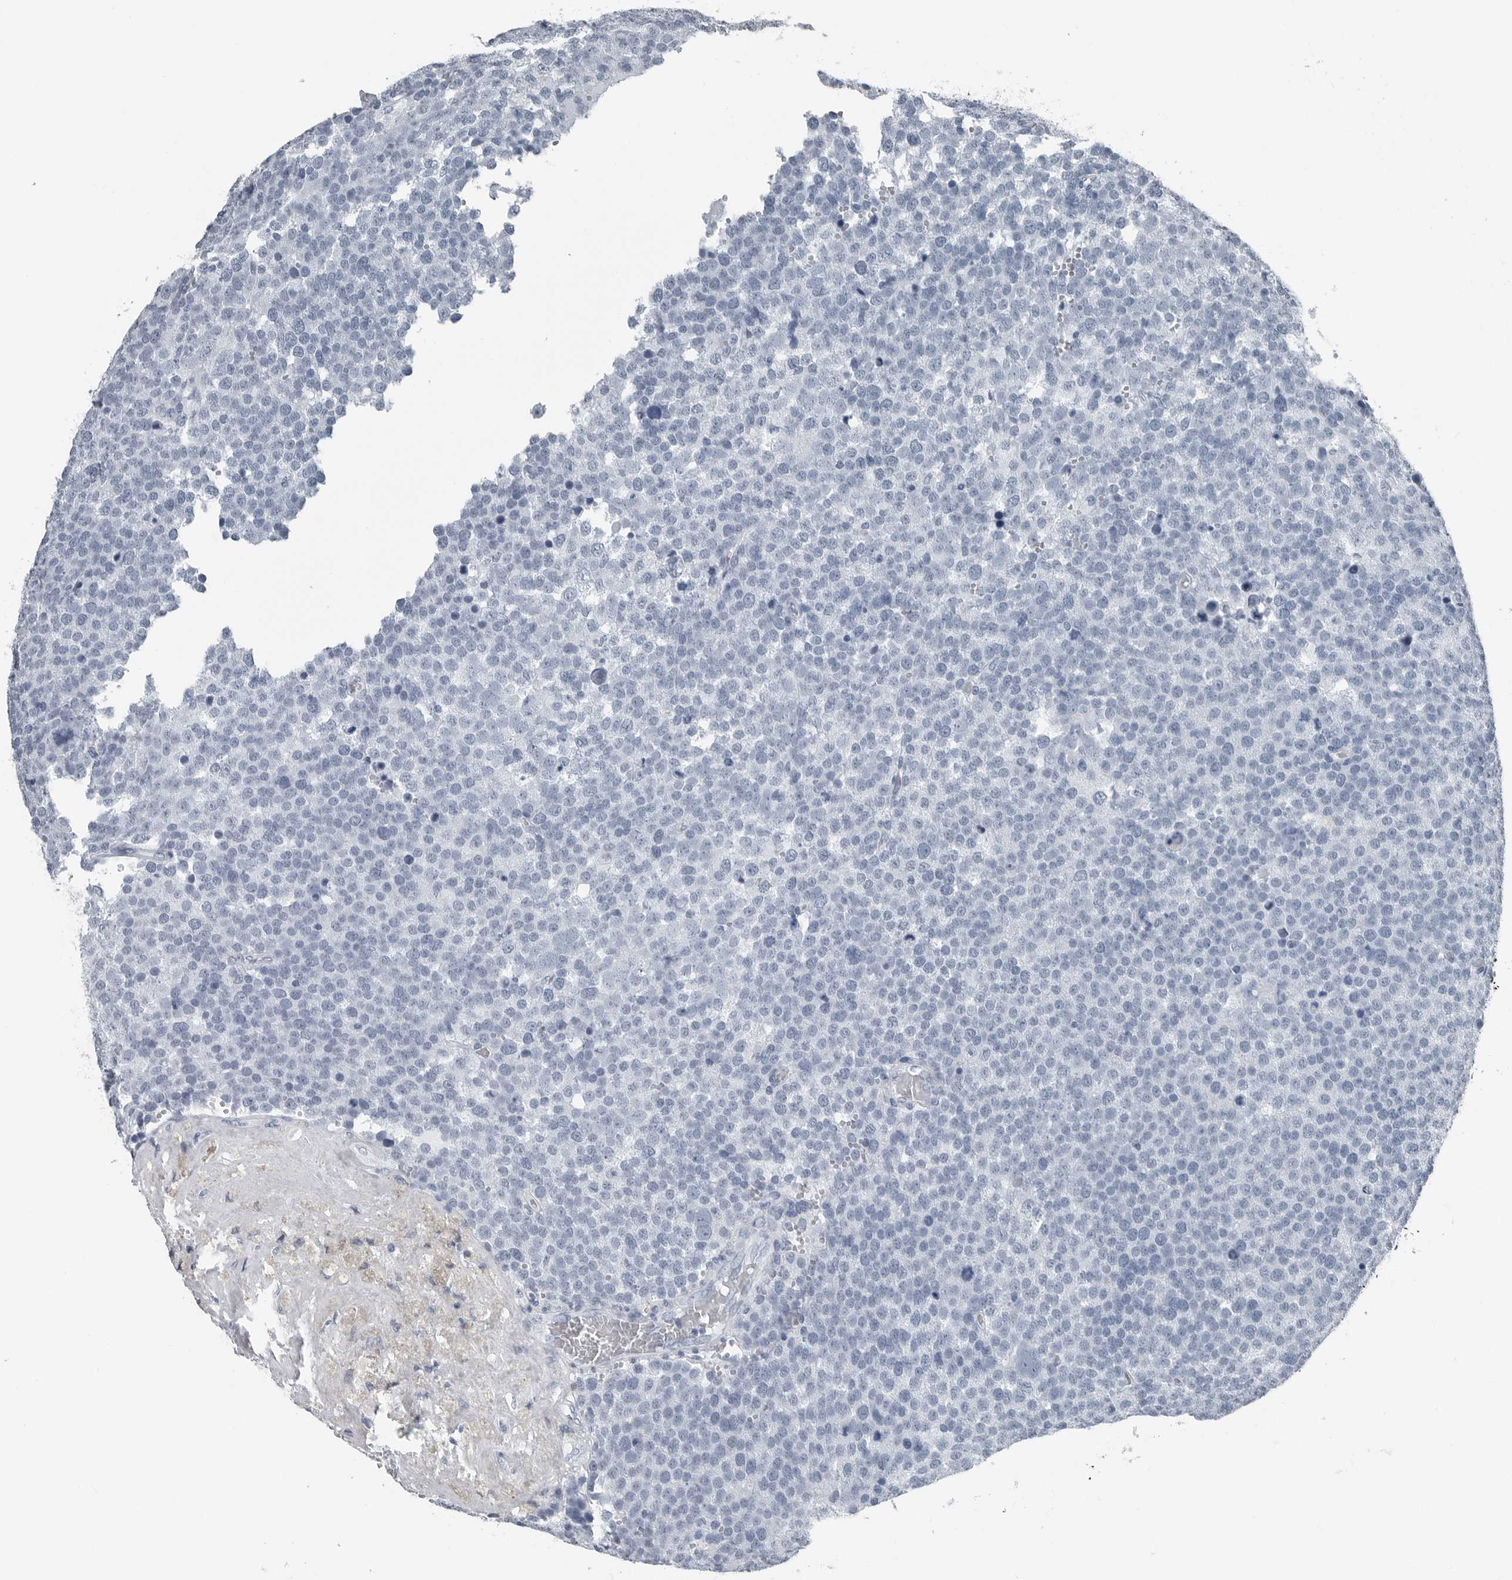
{"staining": {"intensity": "negative", "quantity": "none", "location": "none"}, "tissue": "testis cancer", "cell_type": "Tumor cells", "image_type": "cancer", "snomed": [{"axis": "morphology", "description": "Seminoma, NOS"}, {"axis": "topography", "description": "Testis"}], "caption": "The histopathology image reveals no significant staining in tumor cells of seminoma (testis).", "gene": "SPINK1", "patient": {"sex": "male", "age": 71}}